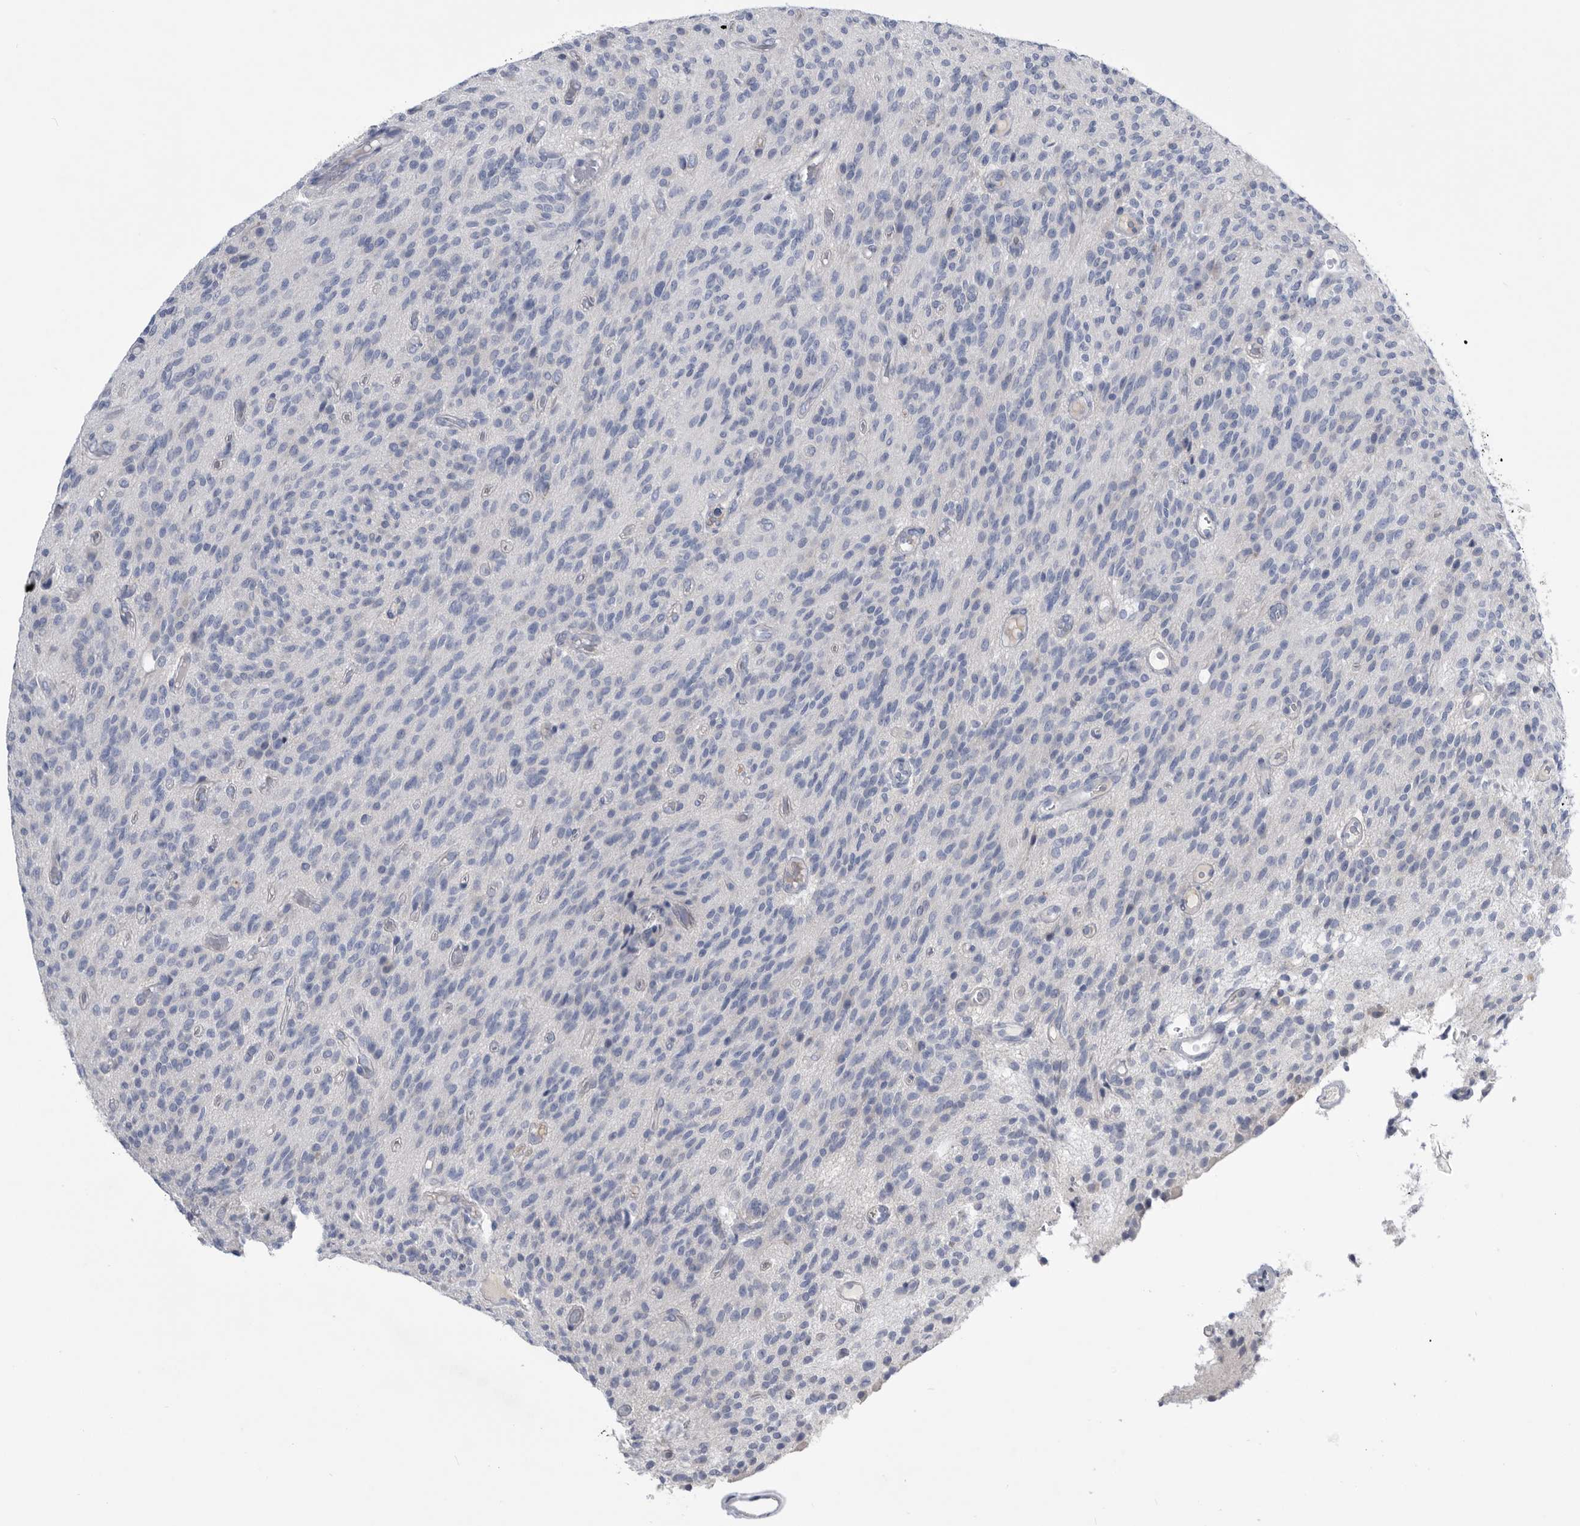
{"staining": {"intensity": "negative", "quantity": "none", "location": "none"}, "tissue": "glioma", "cell_type": "Tumor cells", "image_type": "cancer", "snomed": [{"axis": "morphology", "description": "Glioma, malignant, High grade"}, {"axis": "topography", "description": "Brain"}], "caption": "High power microscopy photomicrograph of an immunohistochemistry (IHC) micrograph of glioma, revealing no significant expression in tumor cells.", "gene": "BTBD6", "patient": {"sex": "male", "age": 34}}